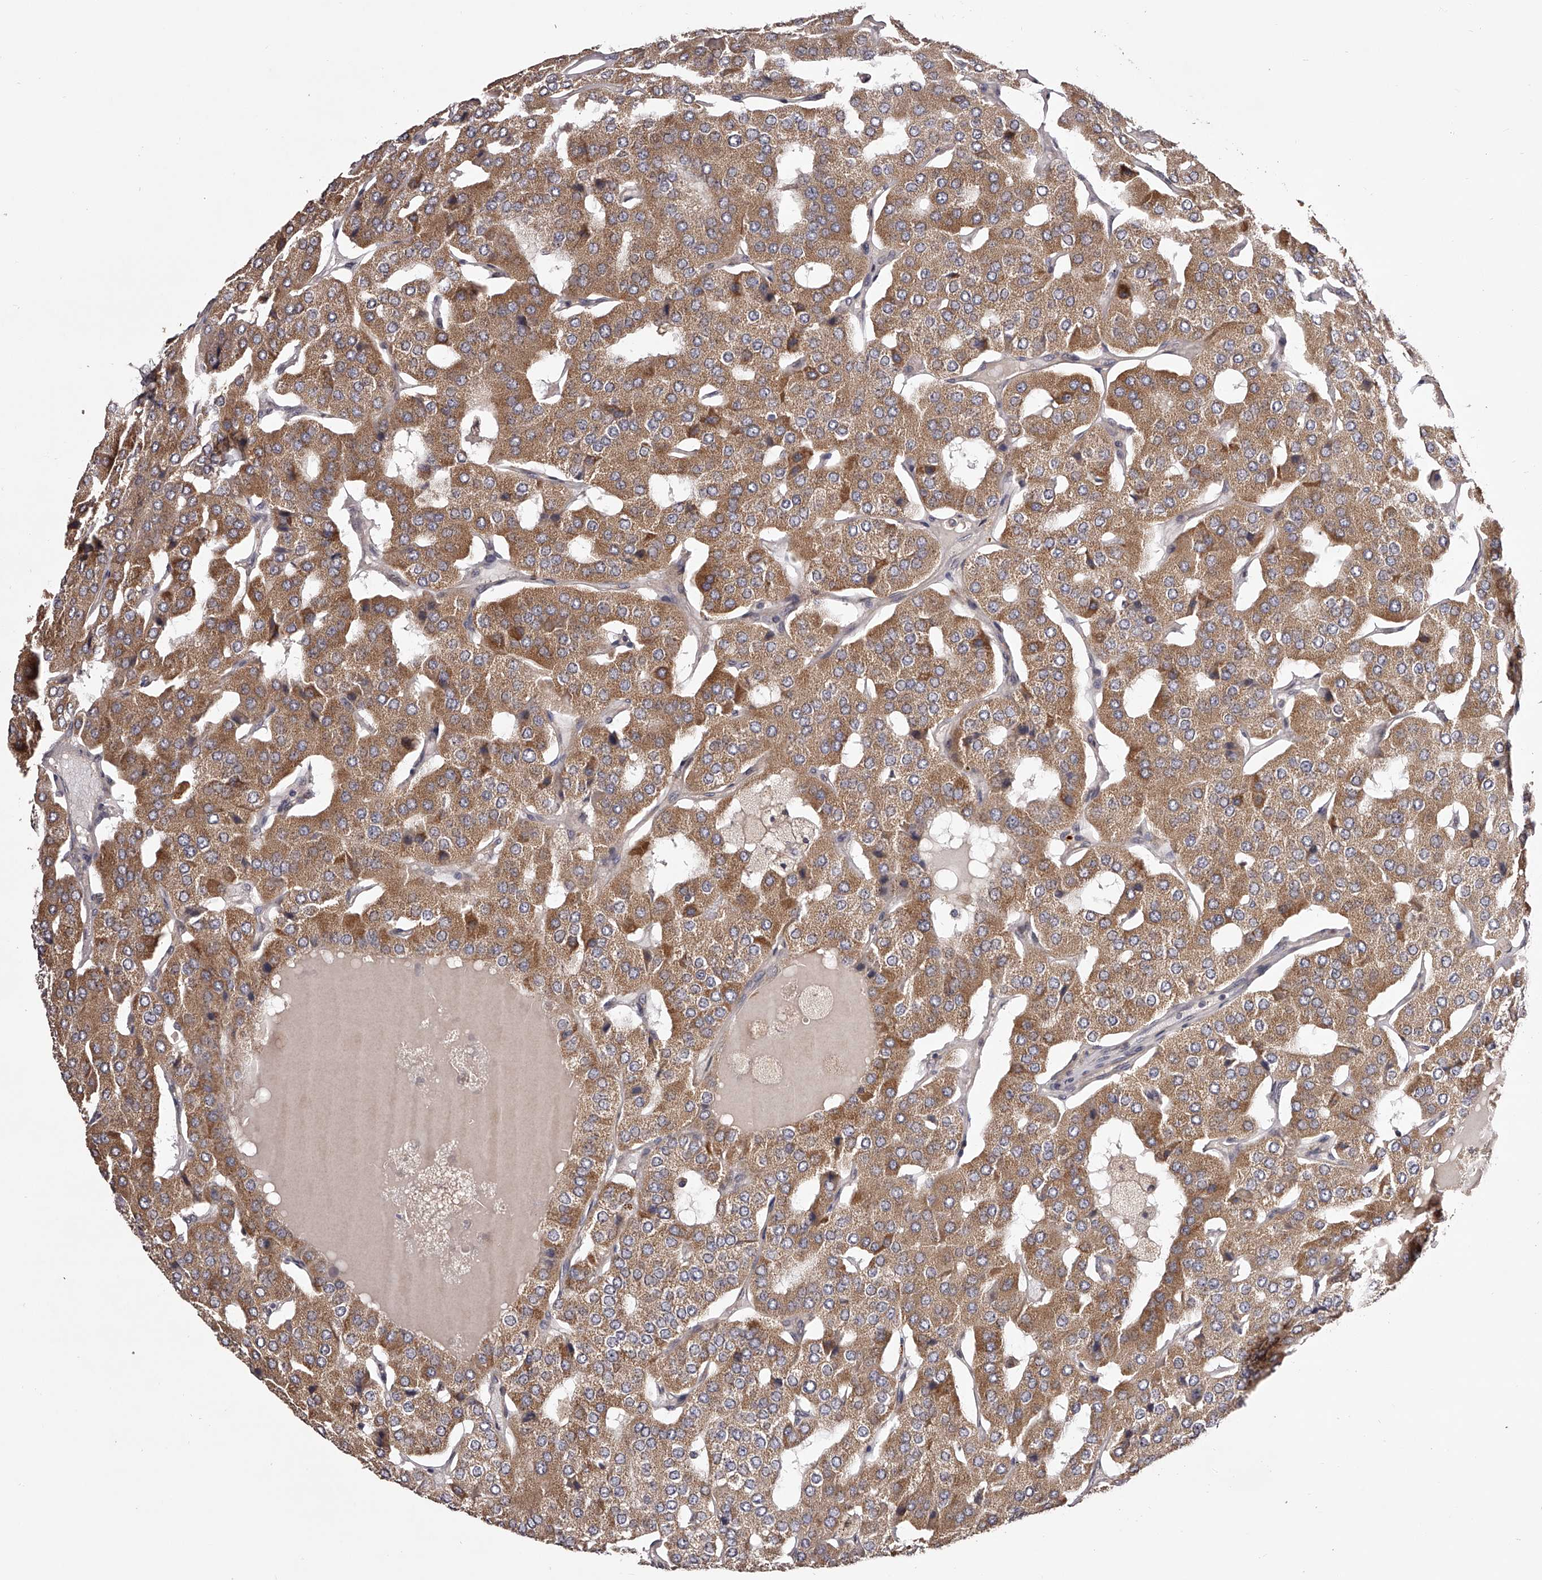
{"staining": {"intensity": "moderate", "quantity": ">75%", "location": "cytoplasmic/membranous"}, "tissue": "parathyroid gland", "cell_type": "Glandular cells", "image_type": "normal", "snomed": [{"axis": "morphology", "description": "Normal tissue, NOS"}, {"axis": "morphology", "description": "Adenoma, NOS"}, {"axis": "topography", "description": "Parathyroid gland"}], "caption": "A micrograph of human parathyroid gland stained for a protein displays moderate cytoplasmic/membranous brown staining in glandular cells. The protein of interest is shown in brown color, while the nuclei are stained blue.", "gene": "ODF2L", "patient": {"sex": "female", "age": 86}}